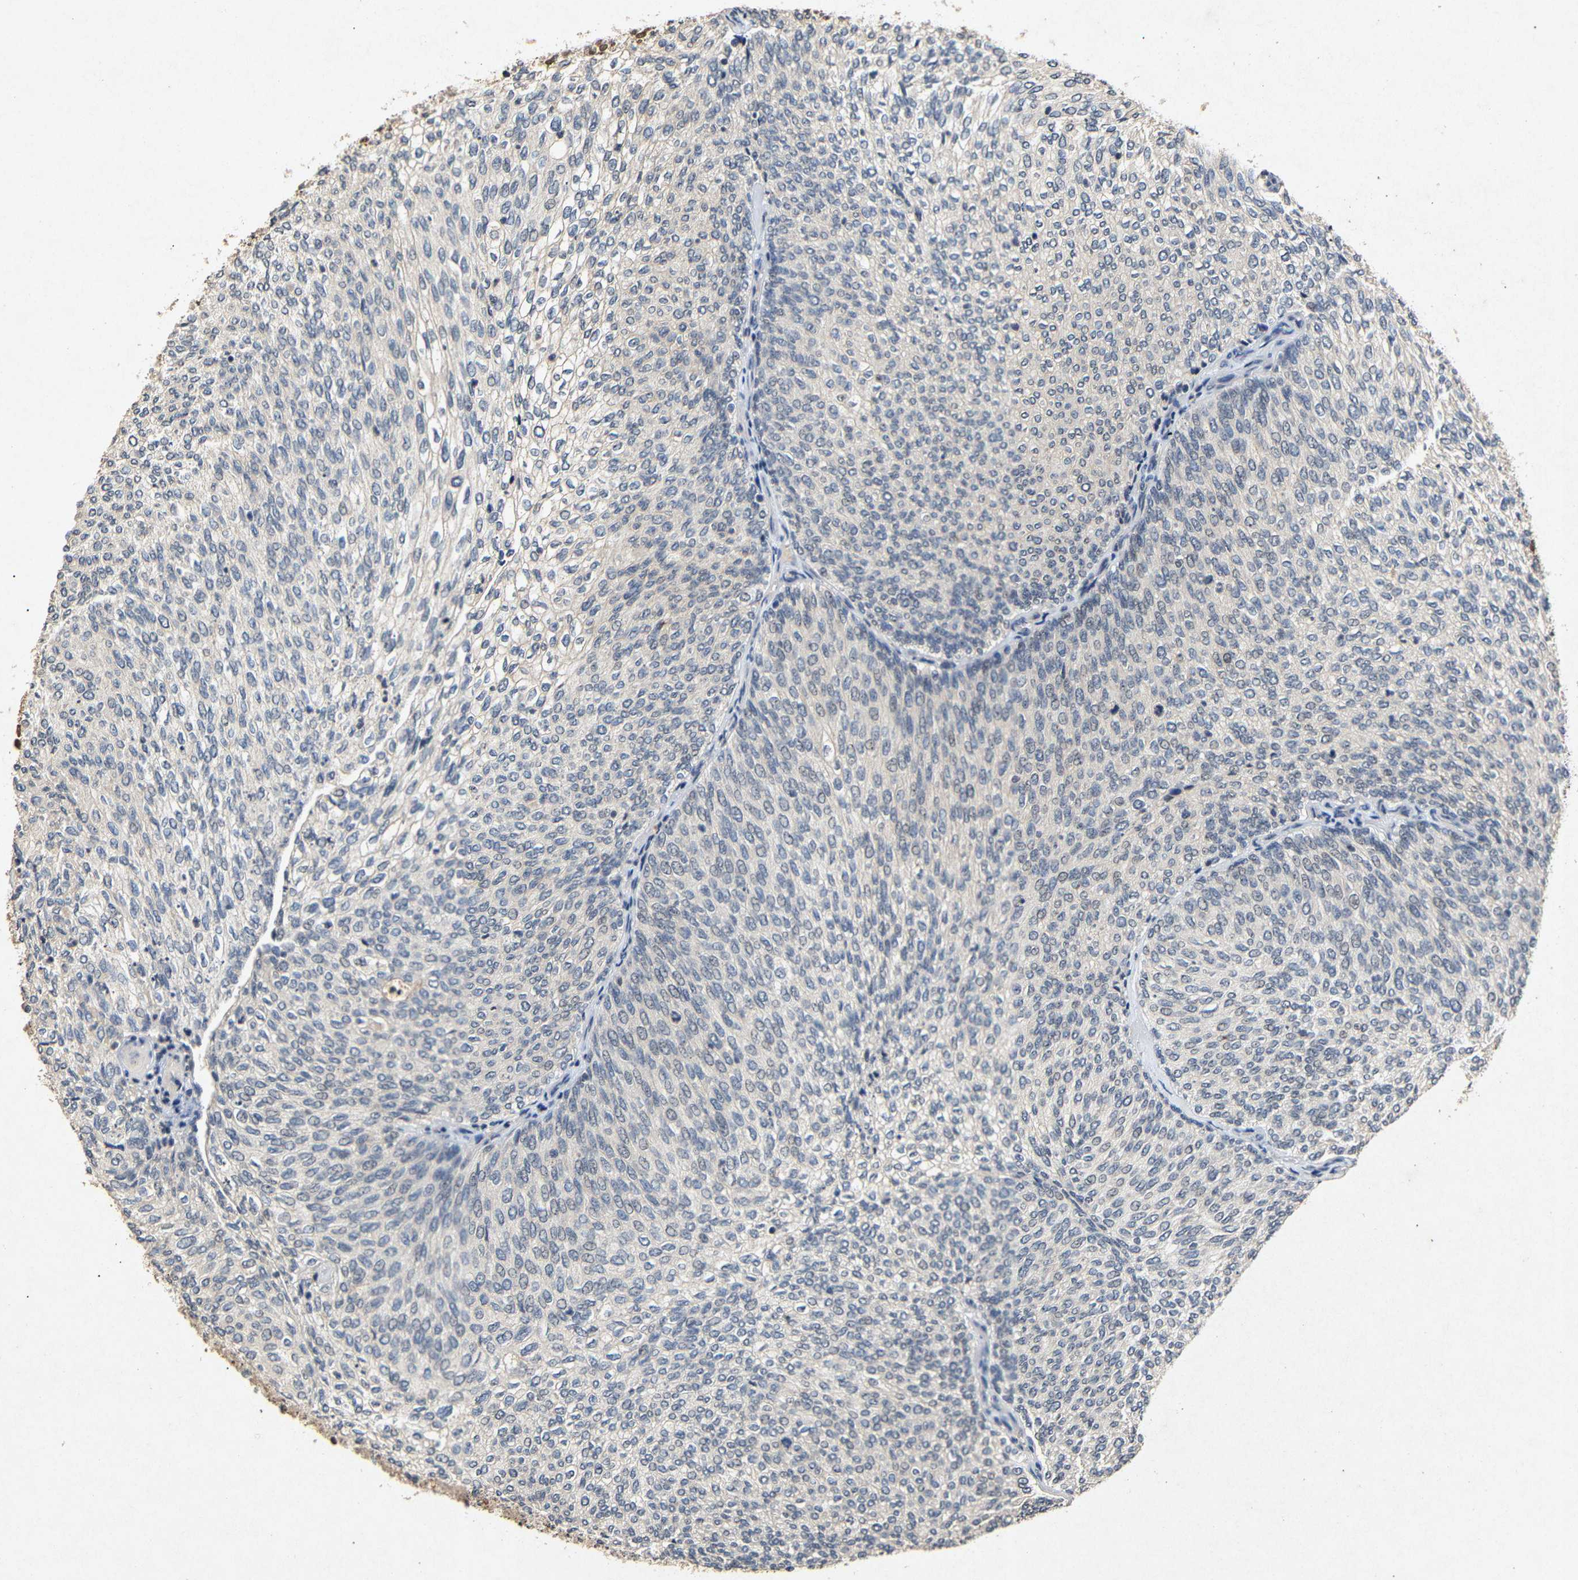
{"staining": {"intensity": "weak", "quantity": "<25%", "location": "nuclear"}, "tissue": "urothelial cancer", "cell_type": "Tumor cells", "image_type": "cancer", "snomed": [{"axis": "morphology", "description": "Urothelial carcinoma, Low grade"}, {"axis": "topography", "description": "Urinary bladder"}], "caption": "Urothelial cancer was stained to show a protein in brown. There is no significant staining in tumor cells.", "gene": "PARN", "patient": {"sex": "female", "age": 79}}